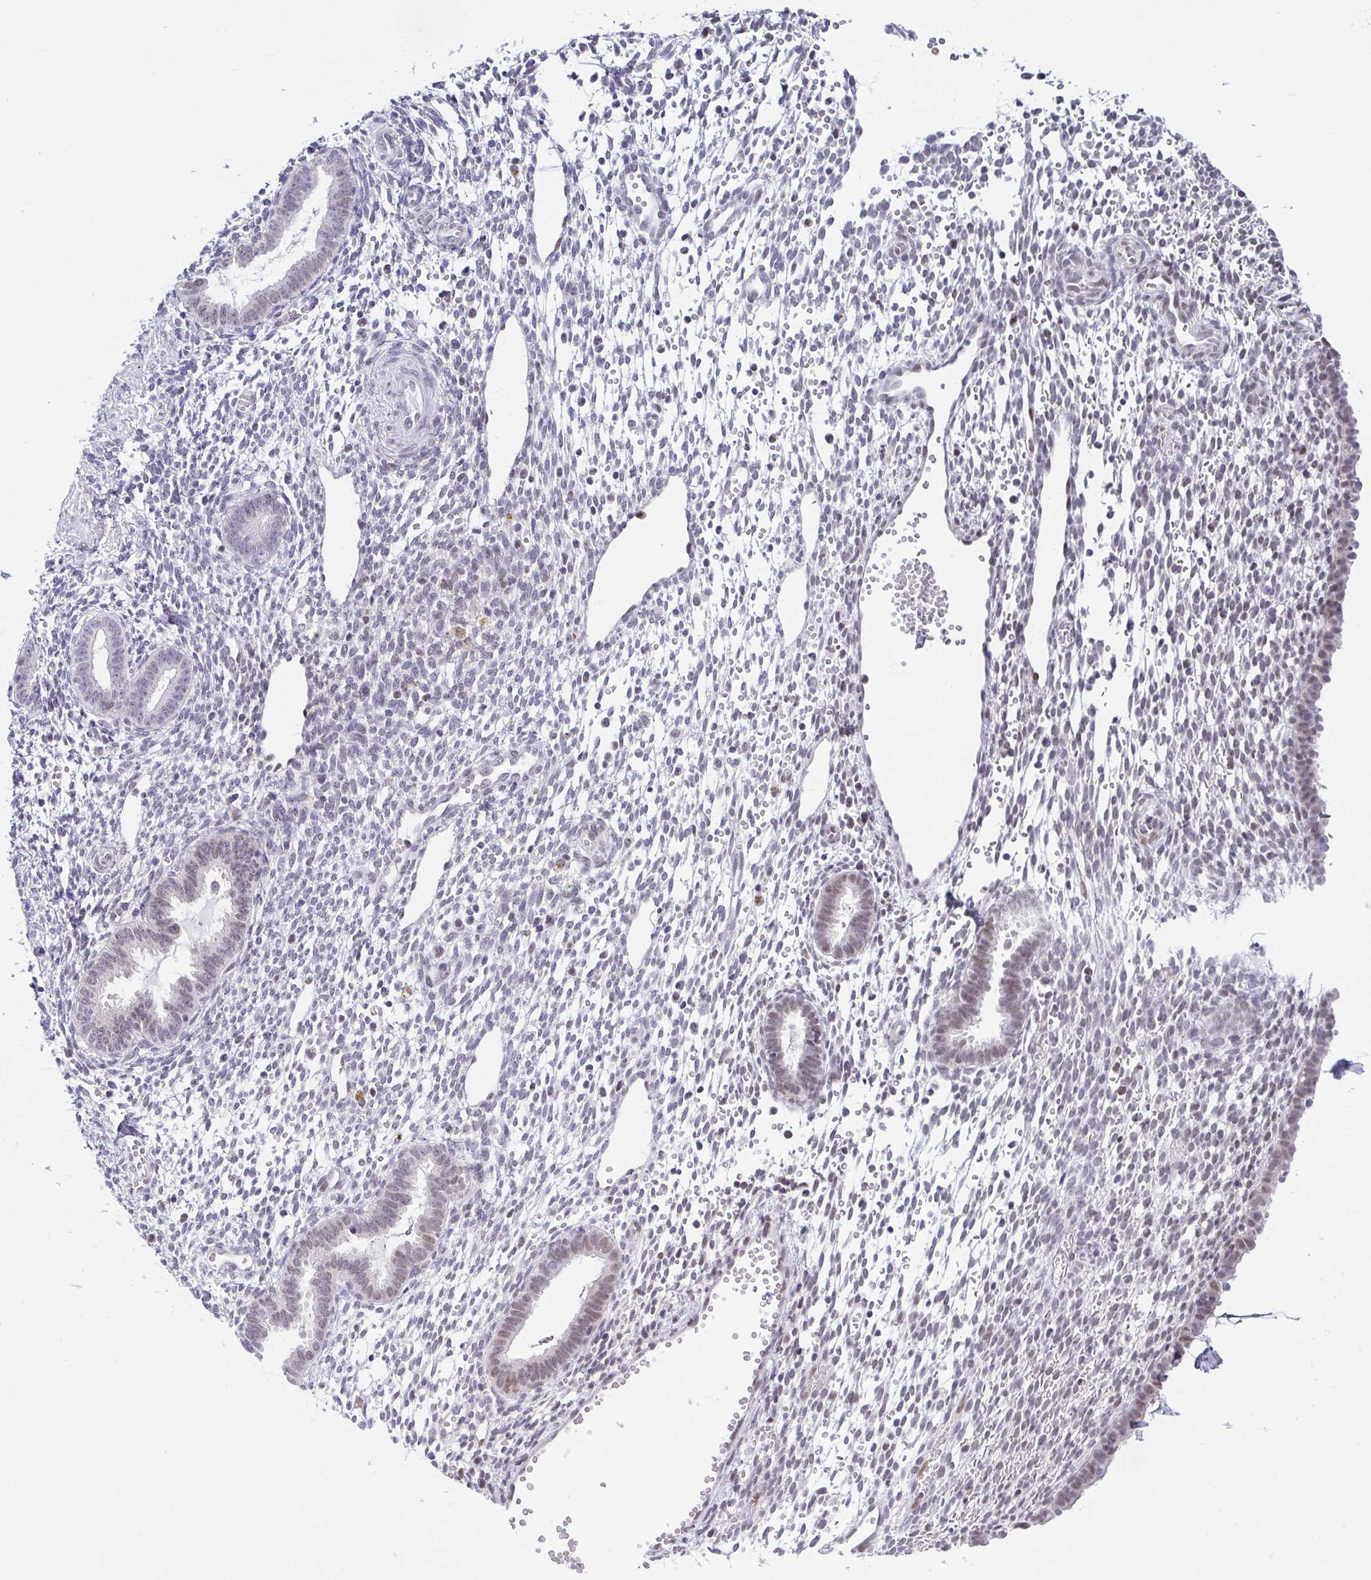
{"staining": {"intensity": "negative", "quantity": "none", "location": "none"}, "tissue": "endometrium", "cell_type": "Cells in endometrial stroma", "image_type": "normal", "snomed": [{"axis": "morphology", "description": "Normal tissue, NOS"}, {"axis": "topography", "description": "Endometrium"}], "caption": "The micrograph displays no significant positivity in cells in endometrial stroma of endometrium. The staining was performed using DAB to visualize the protein expression in brown, while the nuclei were stained in blue with hematoxylin (Magnification: 20x).", "gene": "RBM3", "patient": {"sex": "female", "age": 36}}